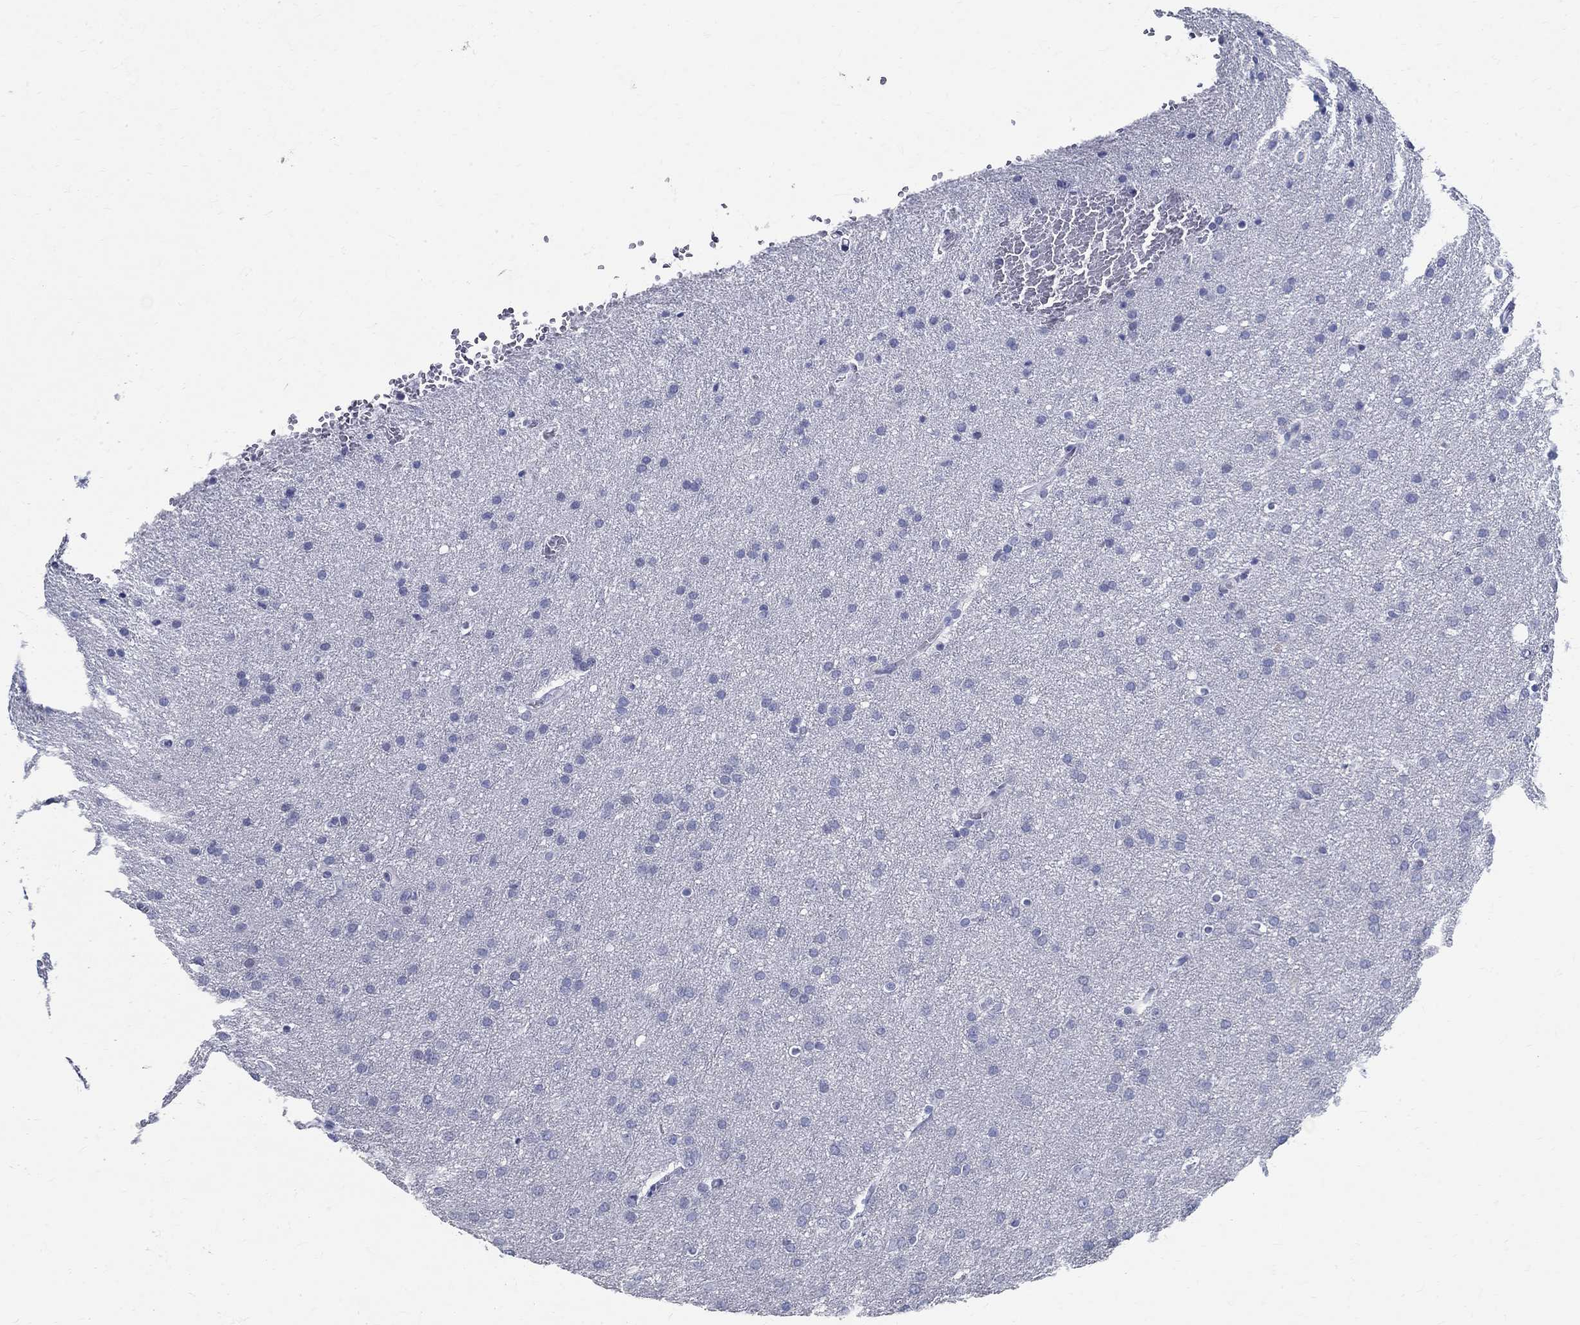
{"staining": {"intensity": "negative", "quantity": "none", "location": "none"}, "tissue": "glioma", "cell_type": "Tumor cells", "image_type": "cancer", "snomed": [{"axis": "morphology", "description": "Glioma, malignant, Low grade"}, {"axis": "topography", "description": "Brain"}], "caption": "Micrograph shows no significant protein staining in tumor cells of low-grade glioma (malignant).", "gene": "BSPRY", "patient": {"sex": "female", "age": 32}}